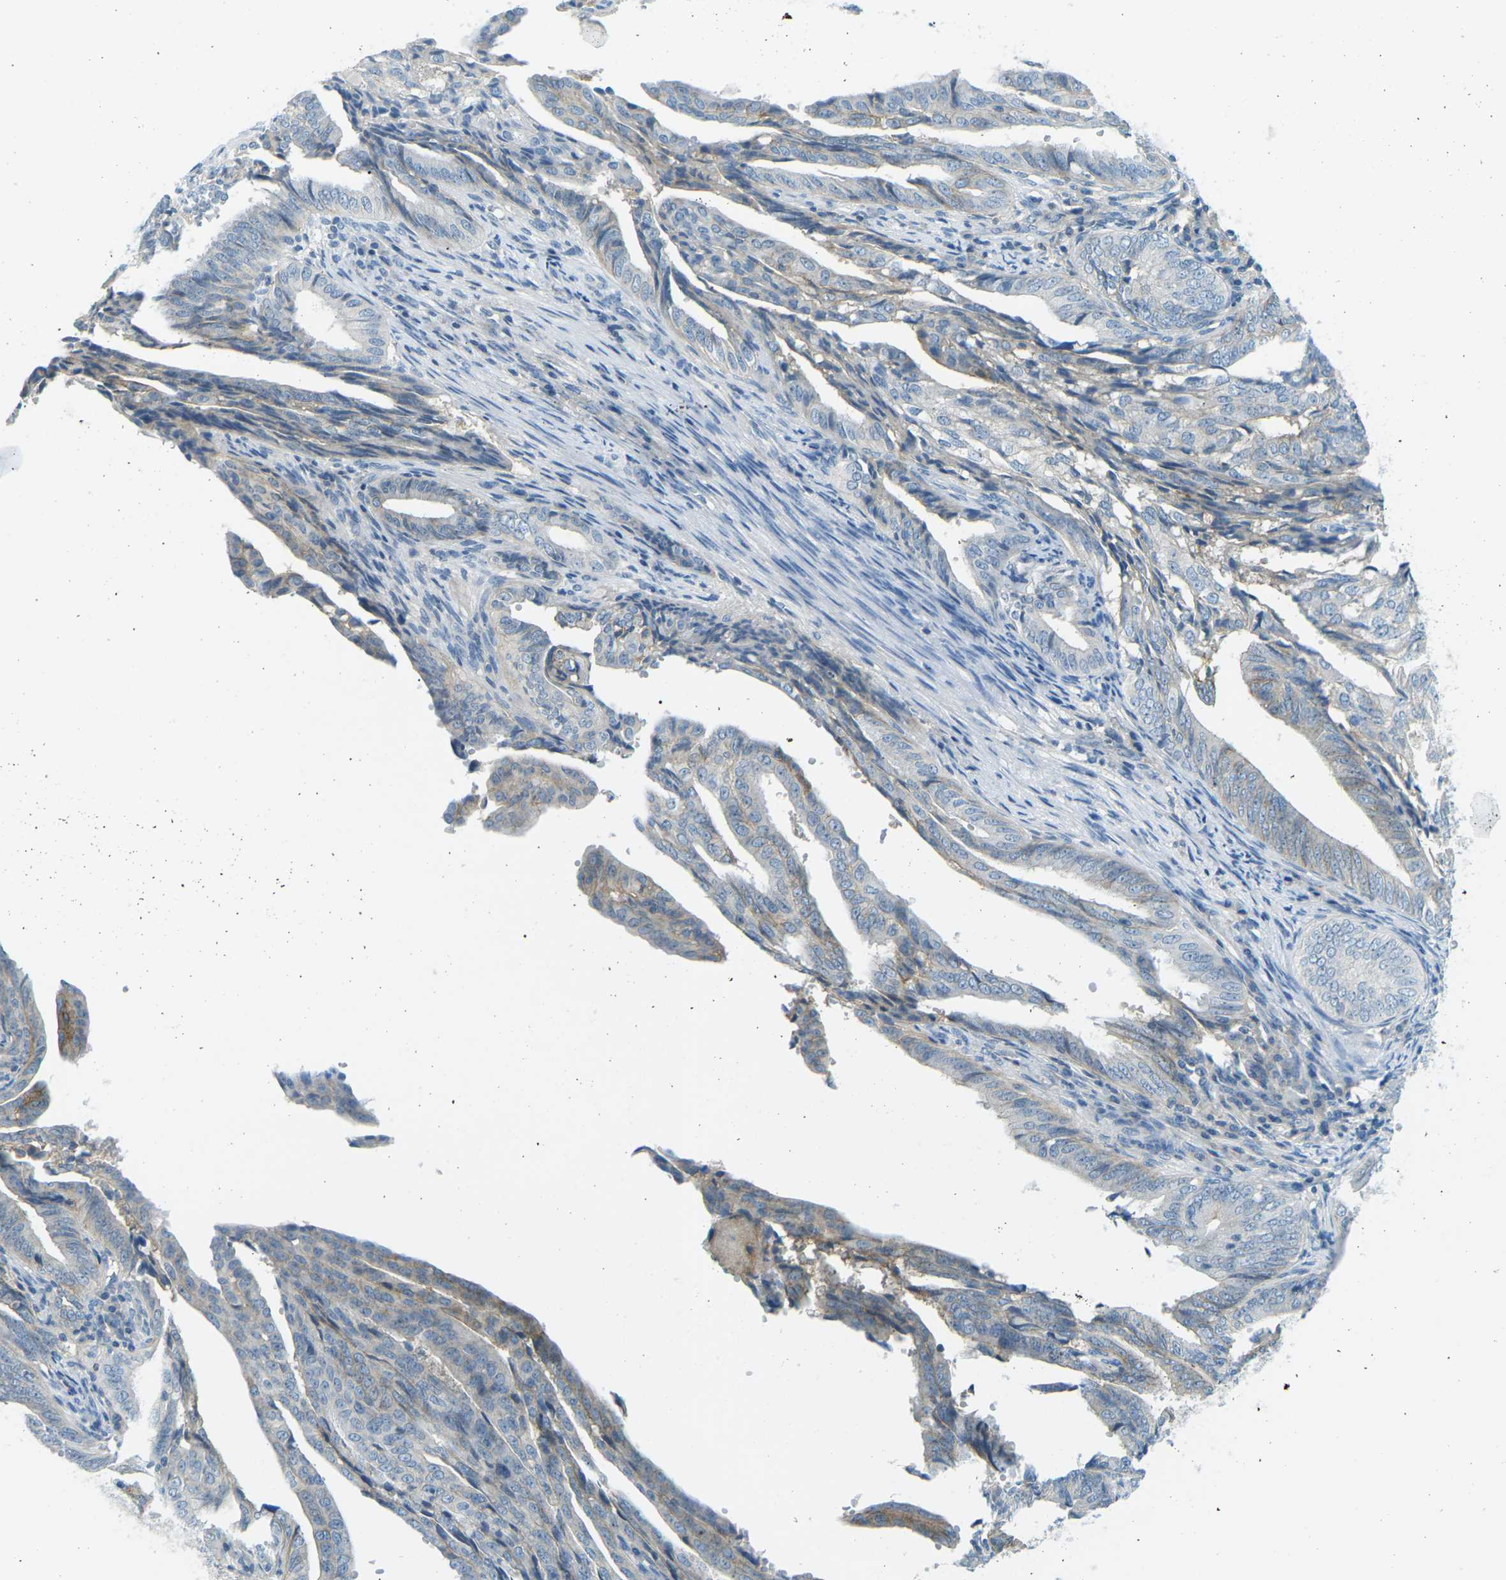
{"staining": {"intensity": "weak", "quantity": "<25%", "location": "cytoplasmic/membranous"}, "tissue": "endometrial cancer", "cell_type": "Tumor cells", "image_type": "cancer", "snomed": [{"axis": "morphology", "description": "Adenocarcinoma, NOS"}, {"axis": "topography", "description": "Endometrium"}], "caption": "An immunohistochemistry (IHC) histopathology image of adenocarcinoma (endometrial) is shown. There is no staining in tumor cells of adenocarcinoma (endometrial).", "gene": "CD47", "patient": {"sex": "female", "age": 58}}